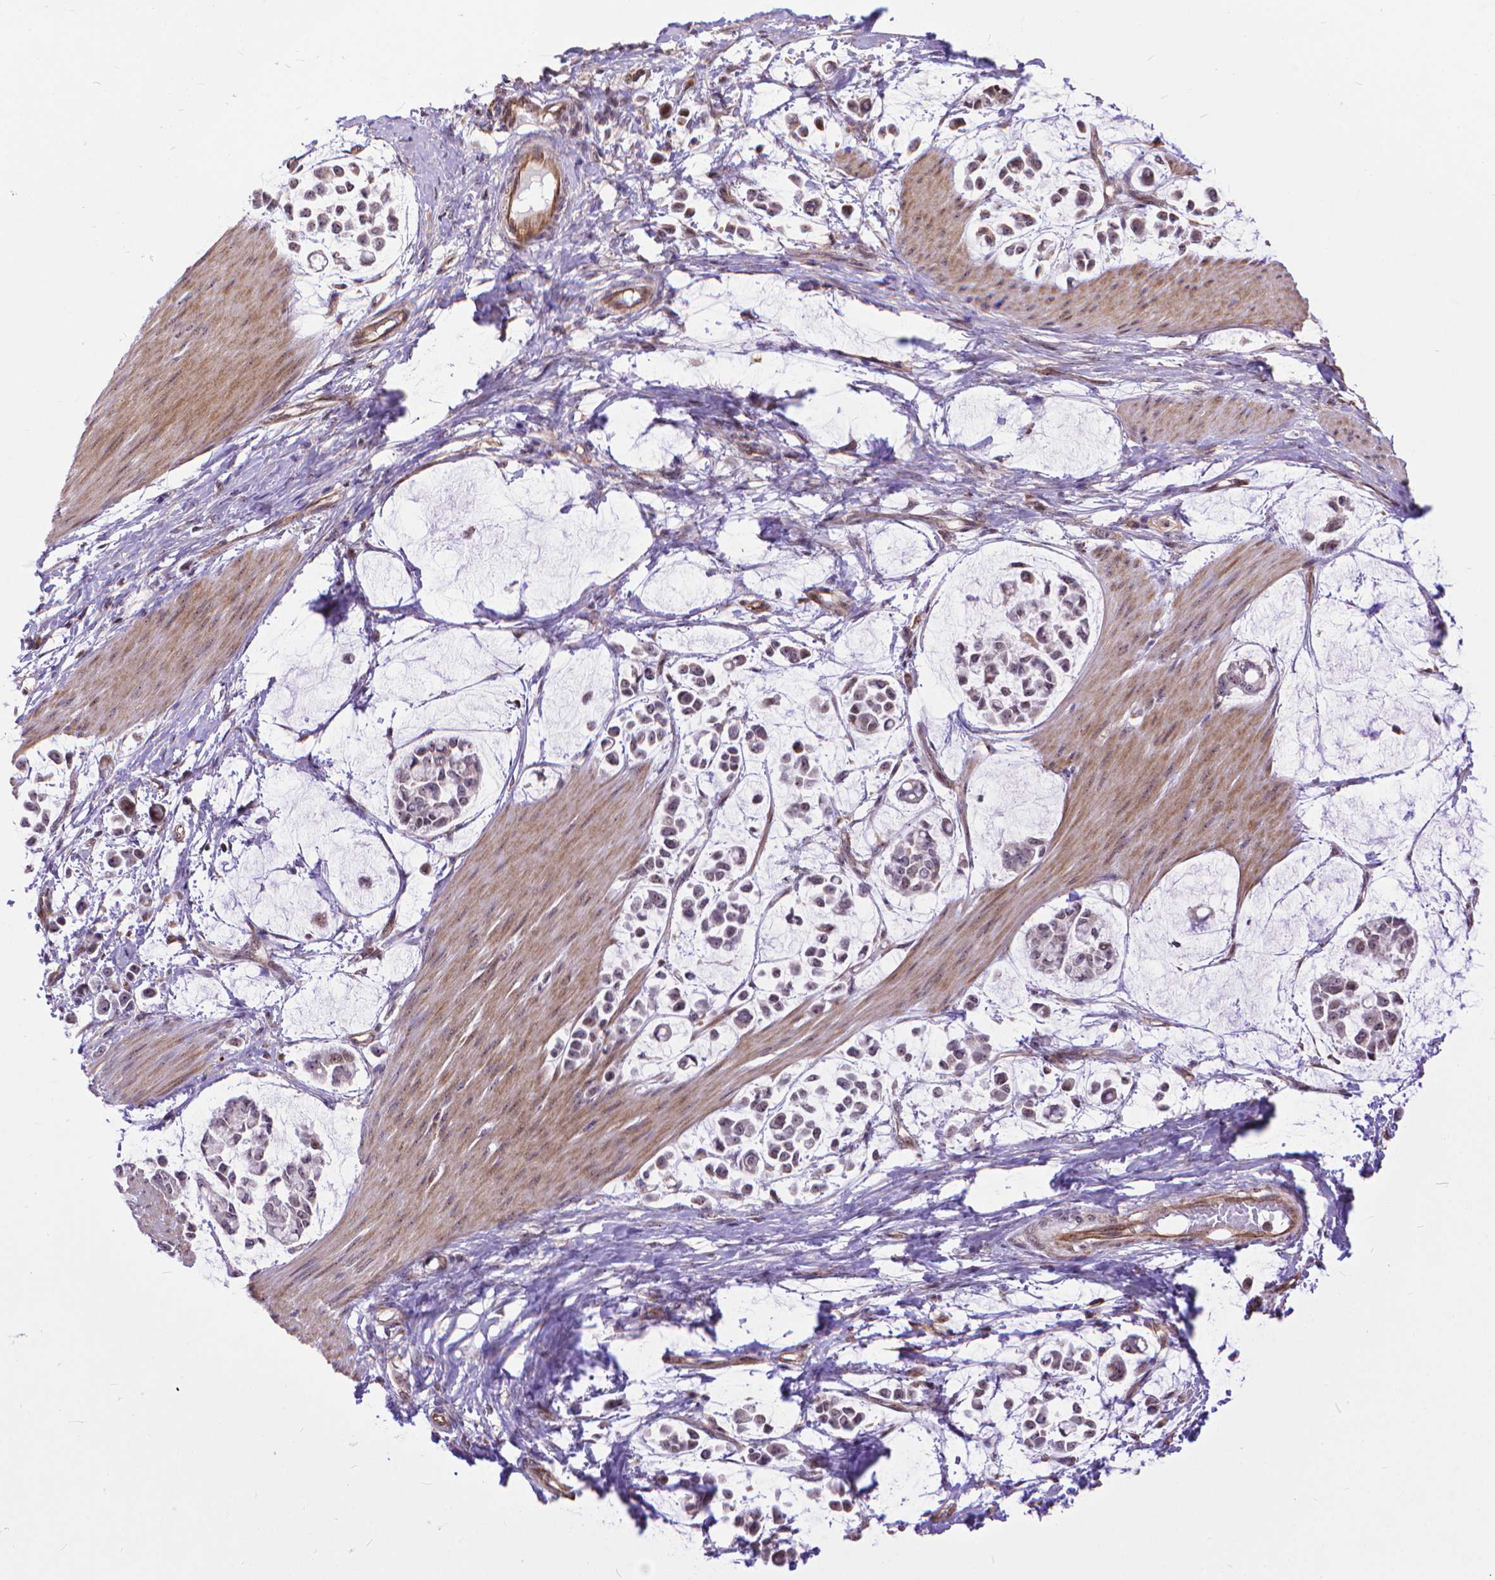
{"staining": {"intensity": "negative", "quantity": "none", "location": "none"}, "tissue": "stomach cancer", "cell_type": "Tumor cells", "image_type": "cancer", "snomed": [{"axis": "morphology", "description": "Adenocarcinoma, NOS"}, {"axis": "topography", "description": "Stomach"}], "caption": "This is an IHC image of stomach cancer (adenocarcinoma). There is no expression in tumor cells.", "gene": "TMEM135", "patient": {"sex": "male", "age": 82}}